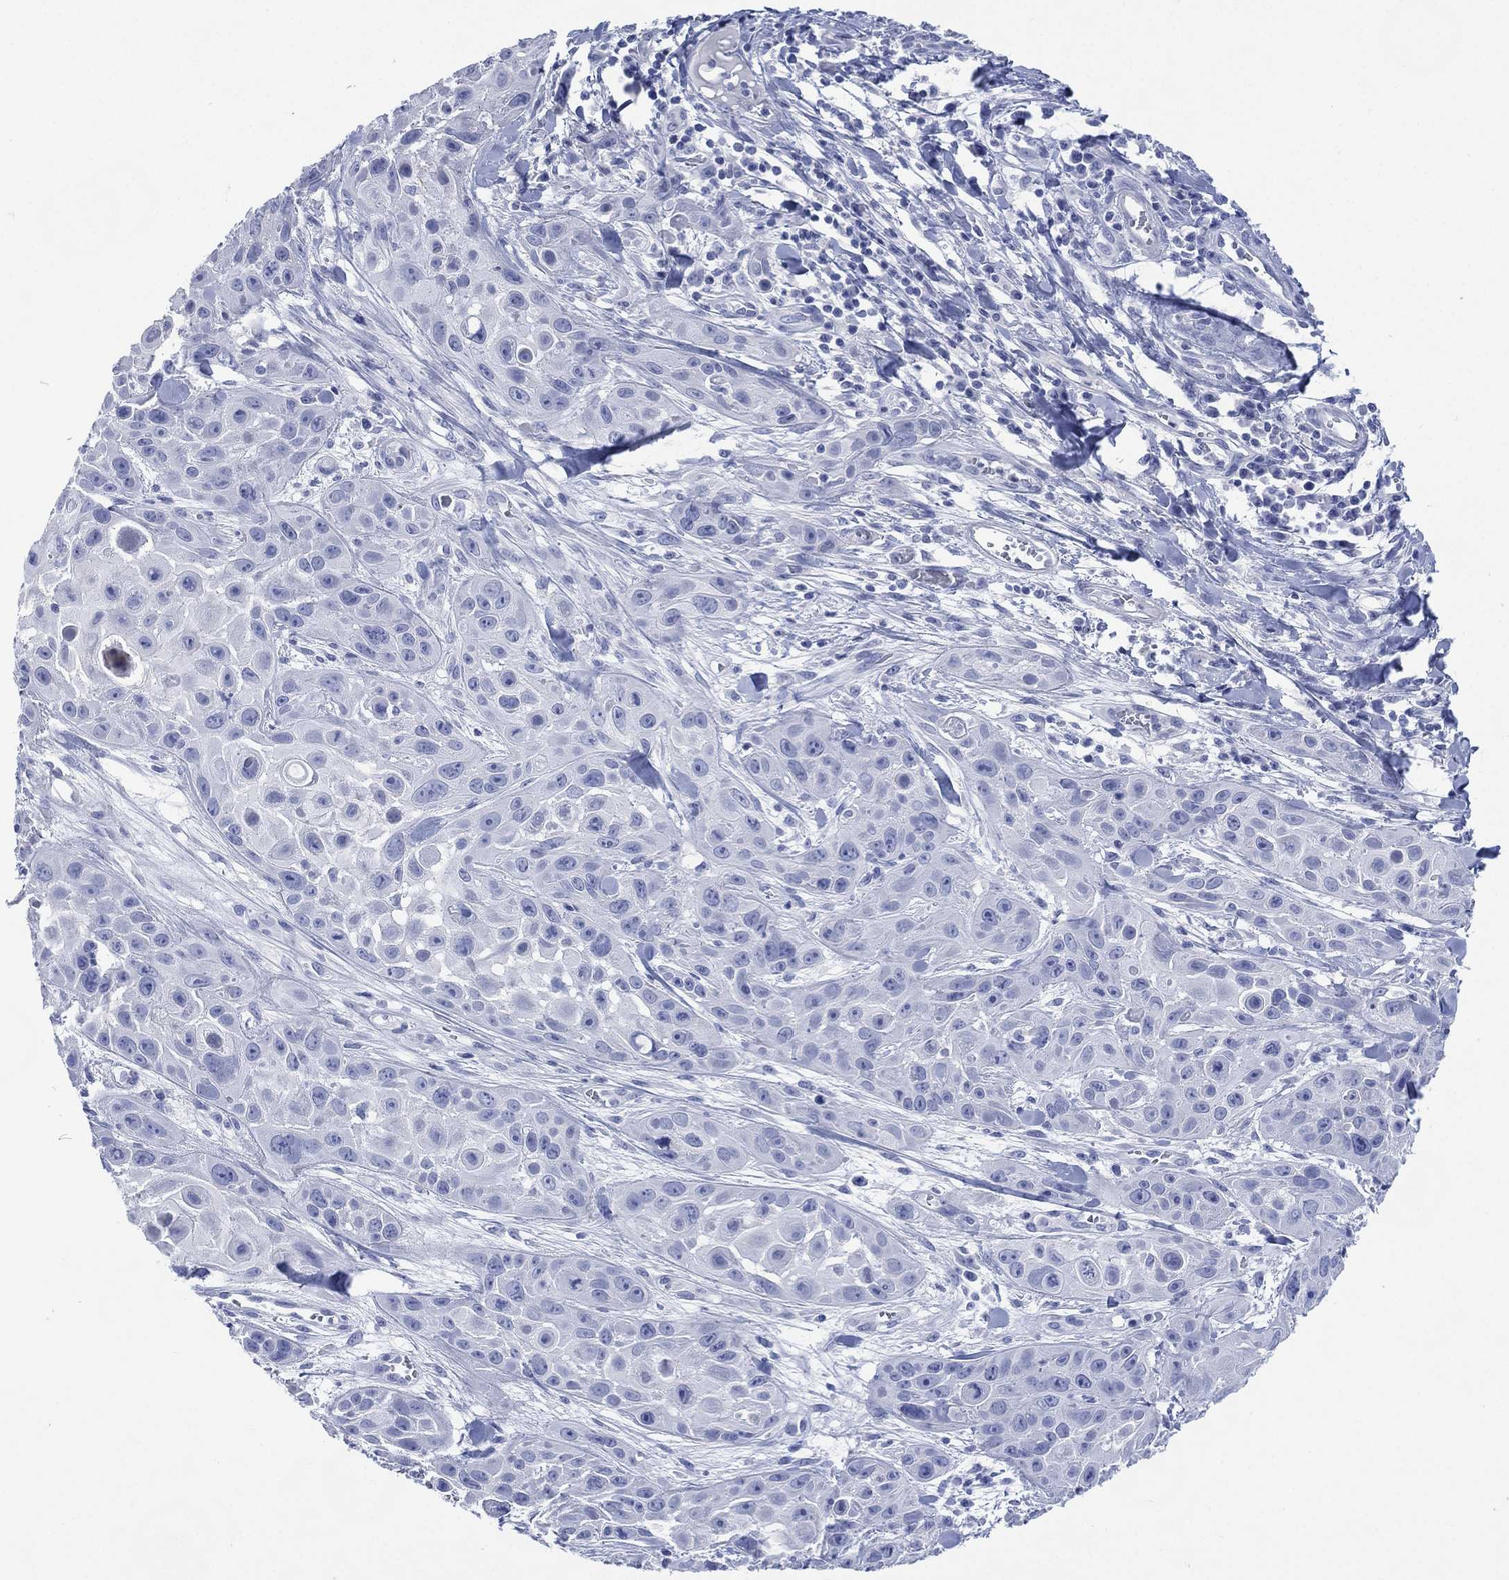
{"staining": {"intensity": "negative", "quantity": "none", "location": "none"}, "tissue": "skin cancer", "cell_type": "Tumor cells", "image_type": "cancer", "snomed": [{"axis": "morphology", "description": "Squamous cell carcinoma, NOS"}, {"axis": "topography", "description": "Skin"}, {"axis": "topography", "description": "Anal"}], "caption": "Skin cancer was stained to show a protein in brown. There is no significant staining in tumor cells.", "gene": "TMEM247", "patient": {"sex": "female", "age": 75}}